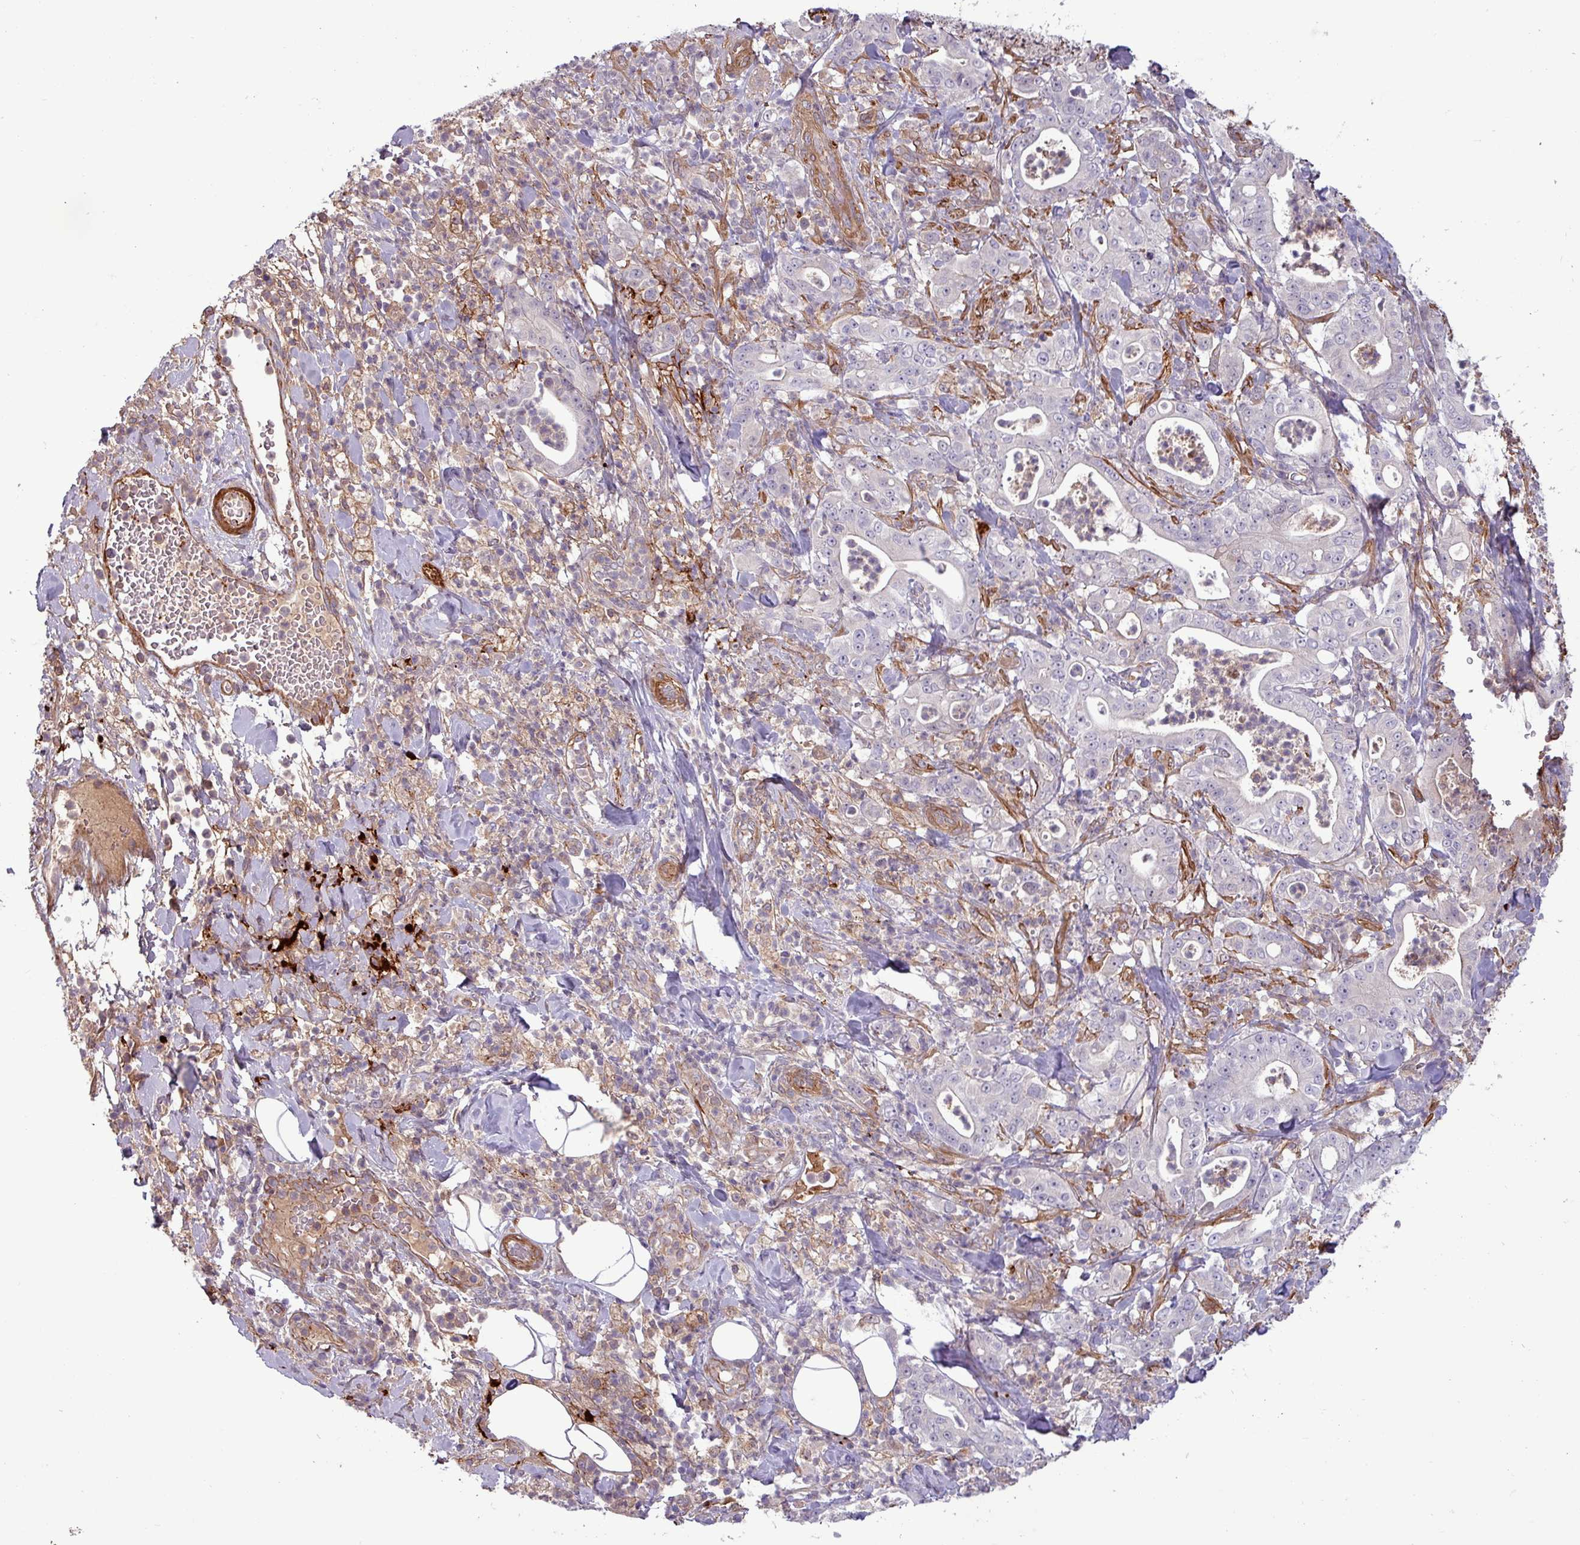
{"staining": {"intensity": "negative", "quantity": "none", "location": "none"}, "tissue": "pancreatic cancer", "cell_type": "Tumor cells", "image_type": "cancer", "snomed": [{"axis": "morphology", "description": "Adenocarcinoma, NOS"}, {"axis": "topography", "description": "Pancreas"}], "caption": "High magnification brightfield microscopy of pancreatic cancer stained with DAB (brown) and counterstained with hematoxylin (blue): tumor cells show no significant positivity.", "gene": "PCED1A", "patient": {"sex": "male", "age": 71}}